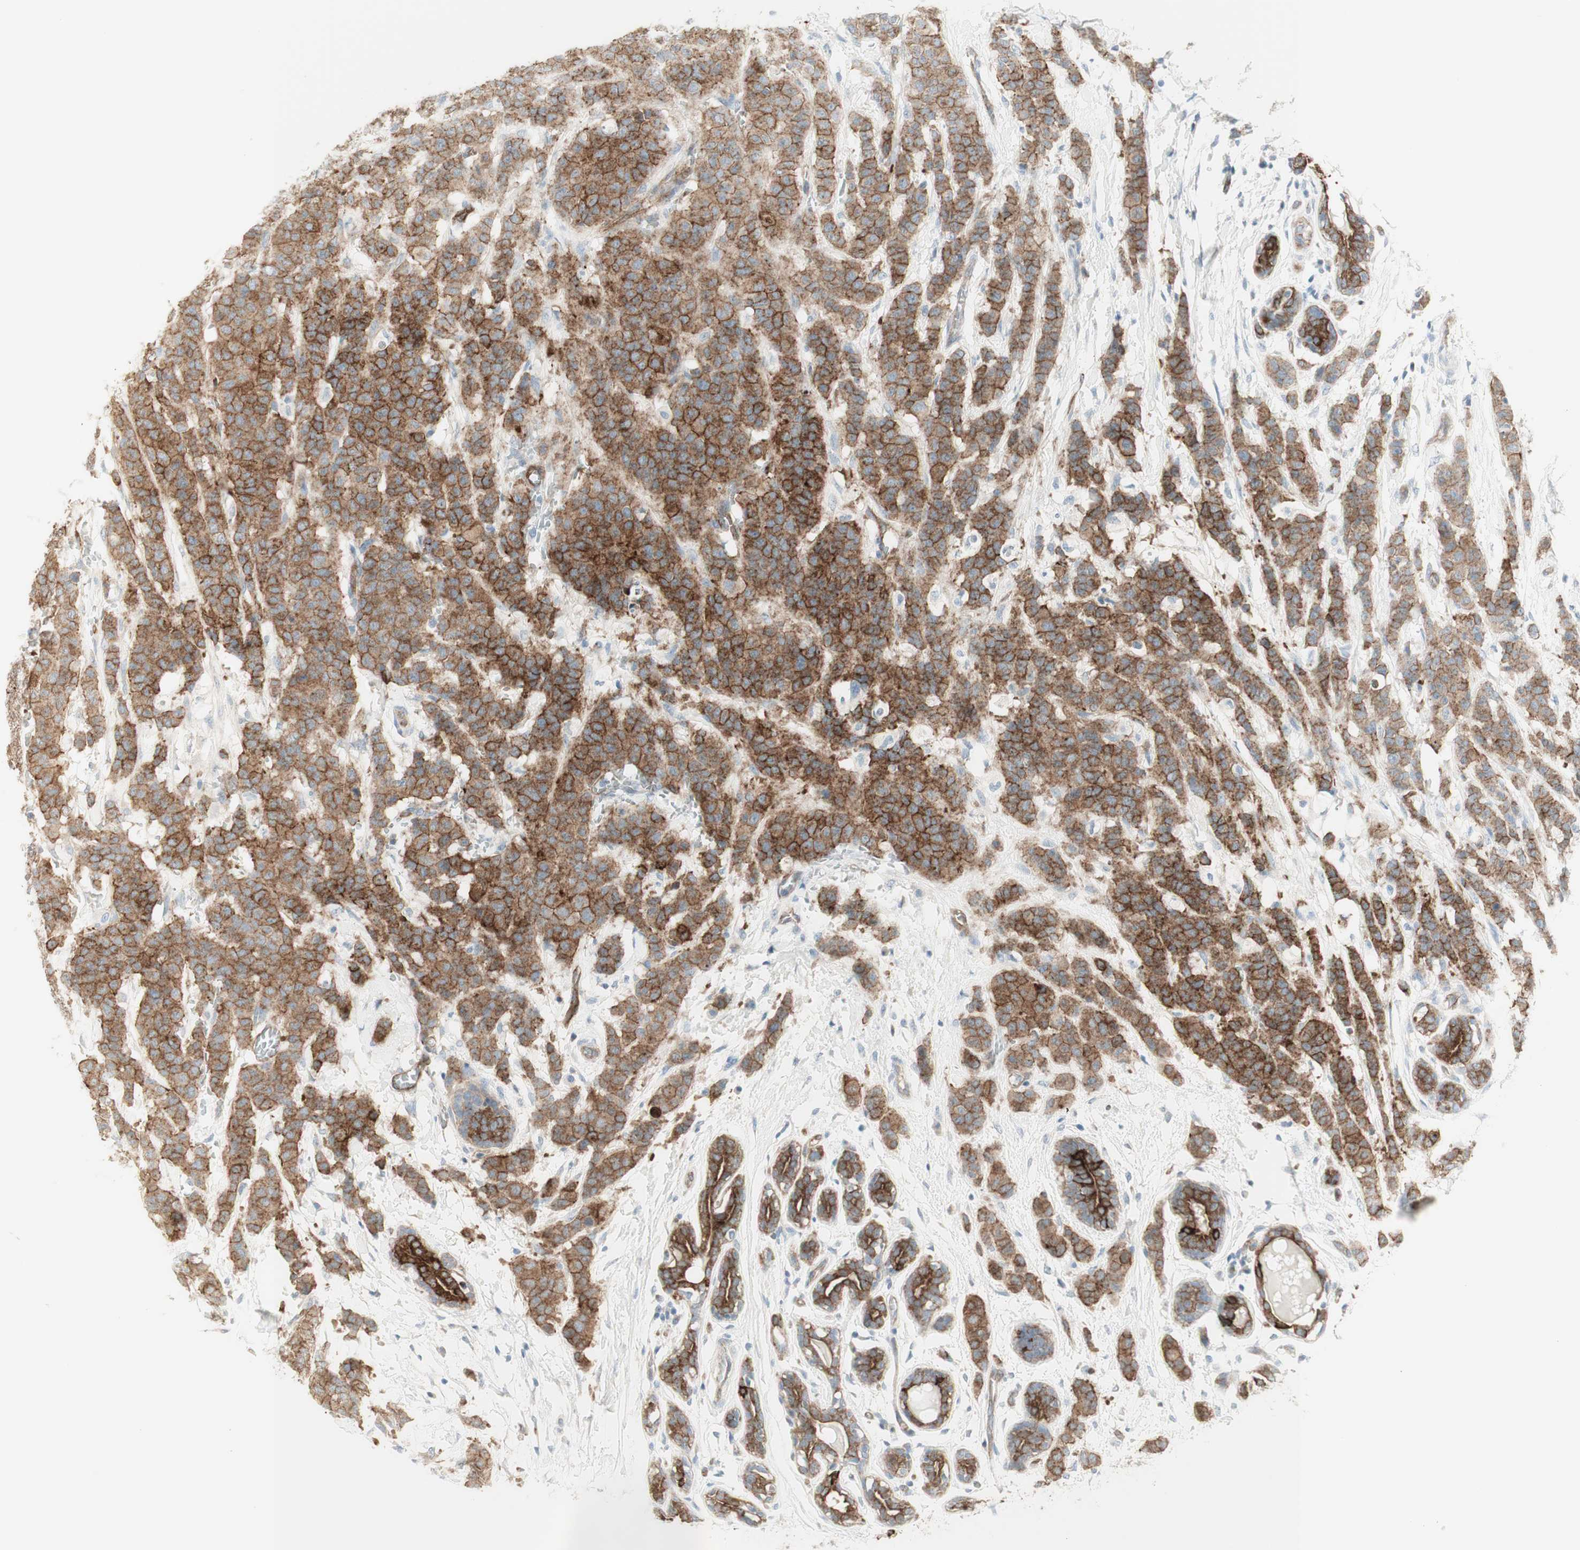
{"staining": {"intensity": "moderate", "quantity": "25%-75%", "location": "cytoplasmic/membranous"}, "tissue": "breast cancer", "cell_type": "Tumor cells", "image_type": "cancer", "snomed": [{"axis": "morphology", "description": "Normal tissue, NOS"}, {"axis": "morphology", "description": "Duct carcinoma"}, {"axis": "topography", "description": "Breast"}], "caption": "Immunohistochemical staining of infiltrating ductal carcinoma (breast) displays medium levels of moderate cytoplasmic/membranous staining in approximately 25%-75% of tumor cells.", "gene": "MYO6", "patient": {"sex": "female", "age": 40}}